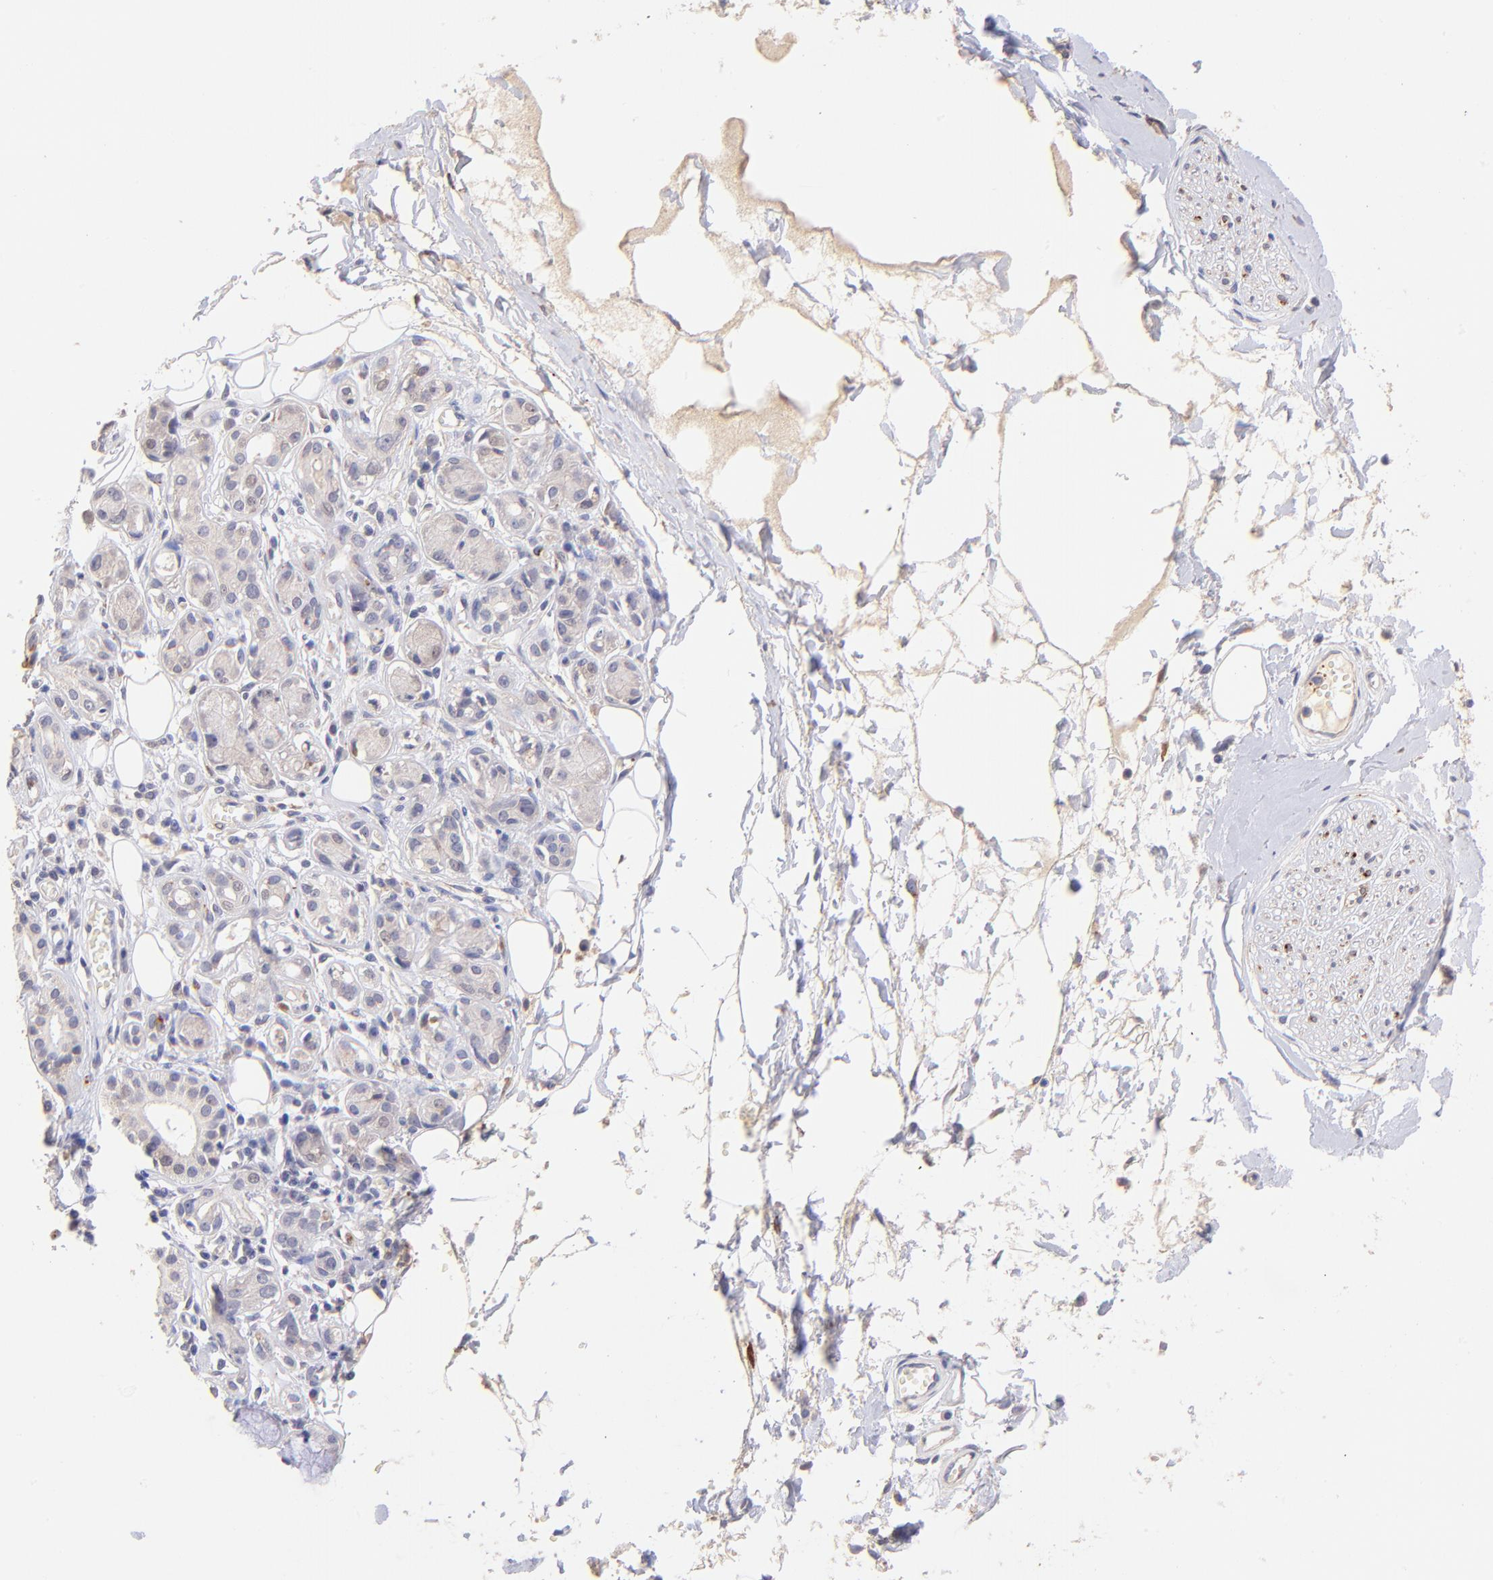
{"staining": {"intensity": "negative", "quantity": "none", "location": "none"}, "tissue": "adipose tissue", "cell_type": "Adipocytes", "image_type": "normal", "snomed": [{"axis": "morphology", "description": "Normal tissue, NOS"}, {"axis": "morphology", "description": "Inflammation, NOS"}, {"axis": "topography", "description": "Salivary gland"}, {"axis": "topography", "description": "Peripheral nerve tissue"}], "caption": "A histopathology image of human adipose tissue is negative for staining in adipocytes.", "gene": "SPARC", "patient": {"sex": "female", "age": 75}}